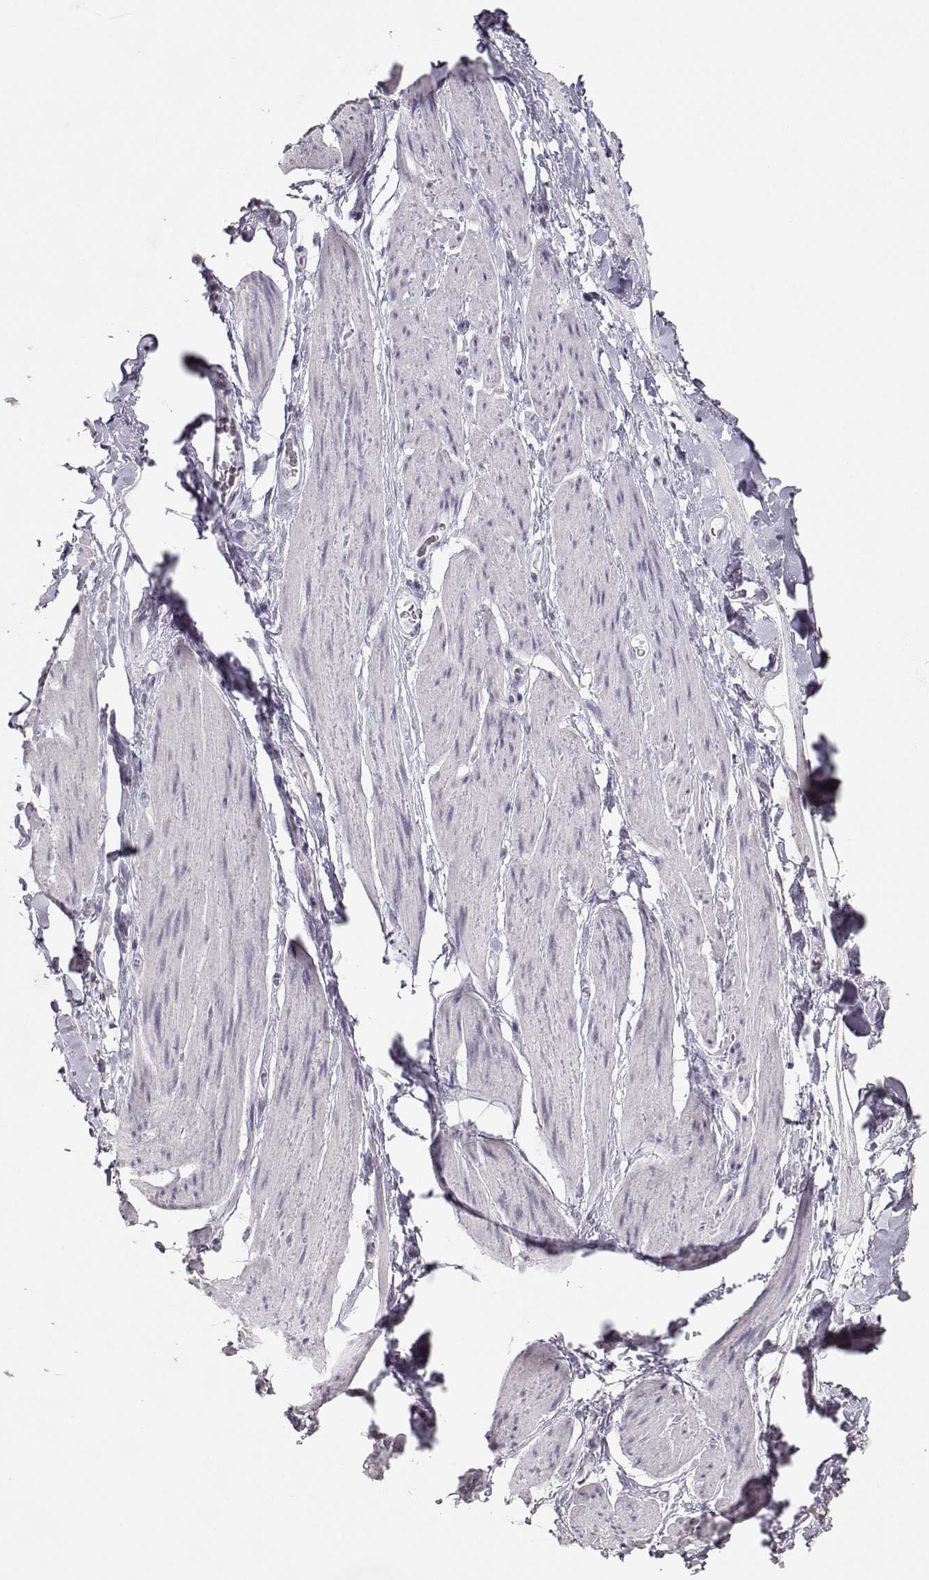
{"staining": {"intensity": "negative", "quantity": "none", "location": "none"}, "tissue": "soft tissue", "cell_type": "Fibroblasts", "image_type": "normal", "snomed": [{"axis": "morphology", "description": "Normal tissue, NOS"}, {"axis": "topography", "description": "Anal"}, {"axis": "topography", "description": "Peripheral nerve tissue"}], "caption": "Fibroblasts are negative for brown protein staining in normal soft tissue. (Brightfield microscopy of DAB (3,3'-diaminobenzidine) immunohistochemistry (IHC) at high magnification).", "gene": "IMPG1", "patient": {"sex": "male", "age": 53}}